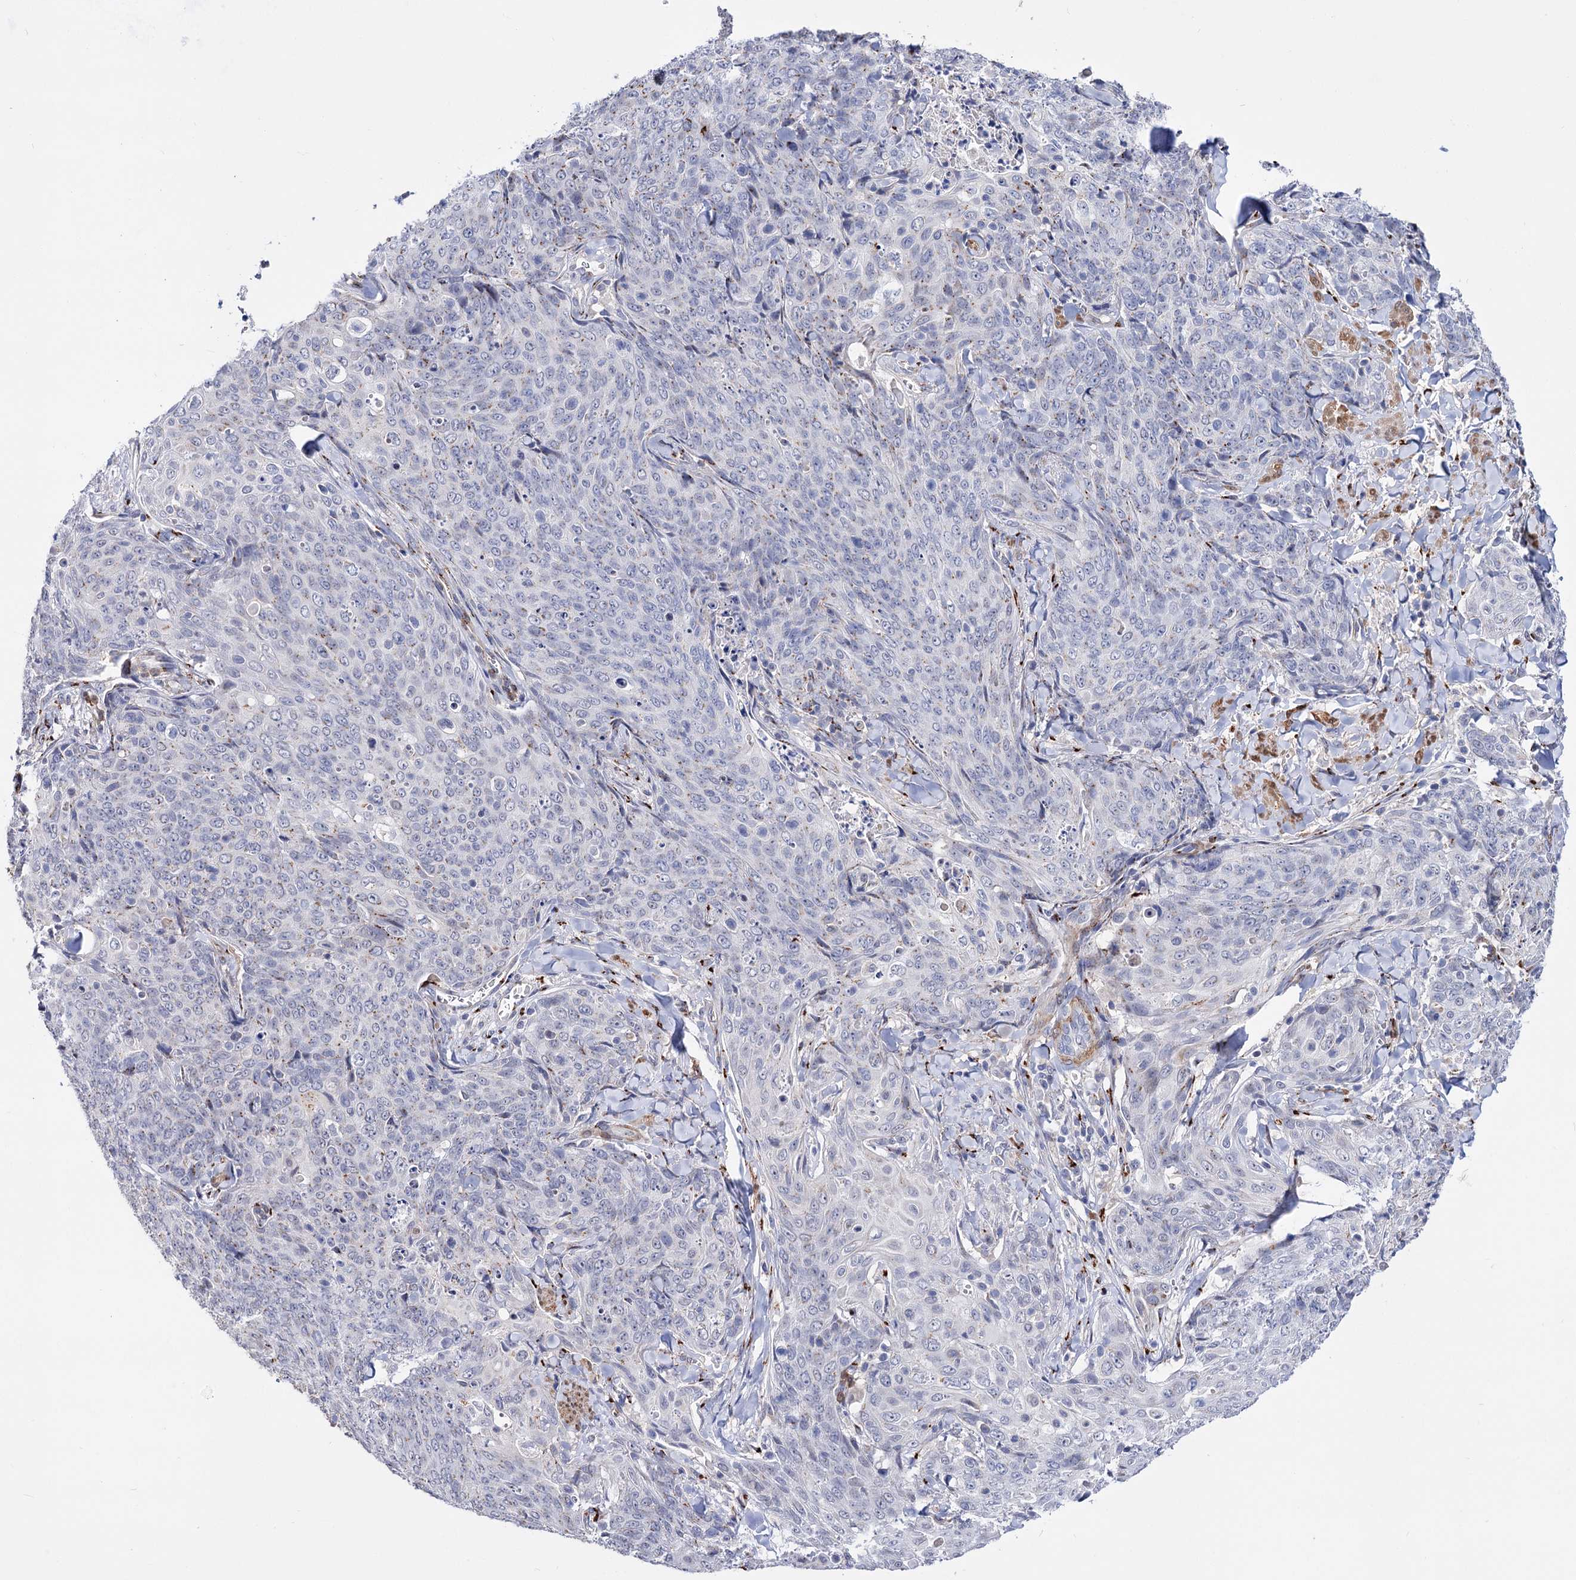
{"staining": {"intensity": "negative", "quantity": "none", "location": "none"}, "tissue": "skin cancer", "cell_type": "Tumor cells", "image_type": "cancer", "snomed": [{"axis": "morphology", "description": "Squamous cell carcinoma, NOS"}, {"axis": "topography", "description": "Skin"}, {"axis": "topography", "description": "Vulva"}], "caption": "High power microscopy image of an immunohistochemistry (IHC) micrograph of skin cancer, revealing no significant staining in tumor cells.", "gene": "C11orf96", "patient": {"sex": "female", "age": 85}}